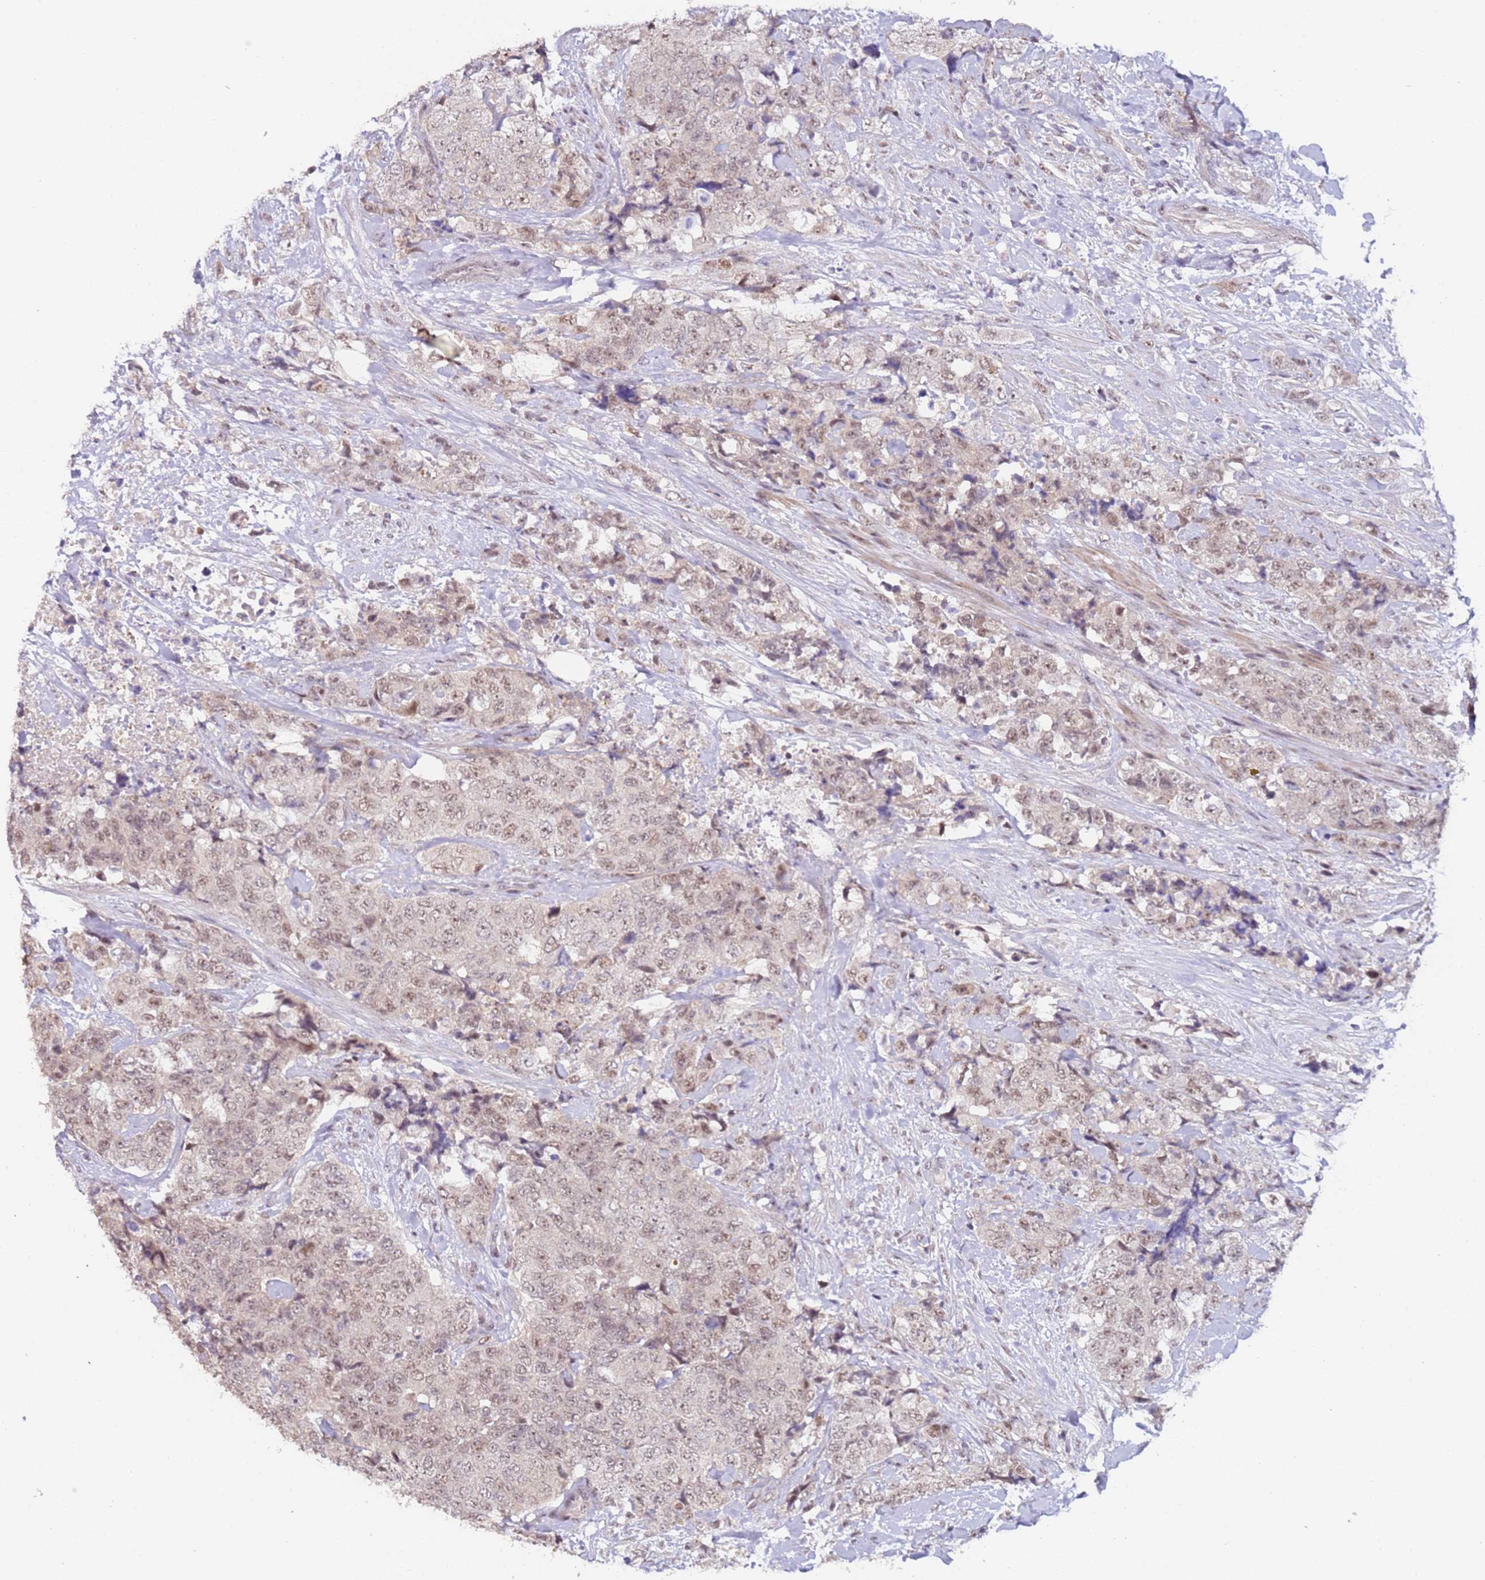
{"staining": {"intensity": "weak", "quantity": "25%-75%", "location": "nuclear"}, "tissue": "urothelial cancer", "cell_type": "Tumor cells", "image_type": "cancer", "snomed": [{"axis": "morphology", "description": "Urothelial carcinoma, High grade"}, {"axis": "topography", "description": "Urinary bladder"}], "caption": "Protein staining by immunohistochemistry exhibits weak nuclear expression in about 25%-75% of tumor cells in urothelial cancer.", "gene": "LGALSL", "patient": {"sex": "female", "age": 78}}